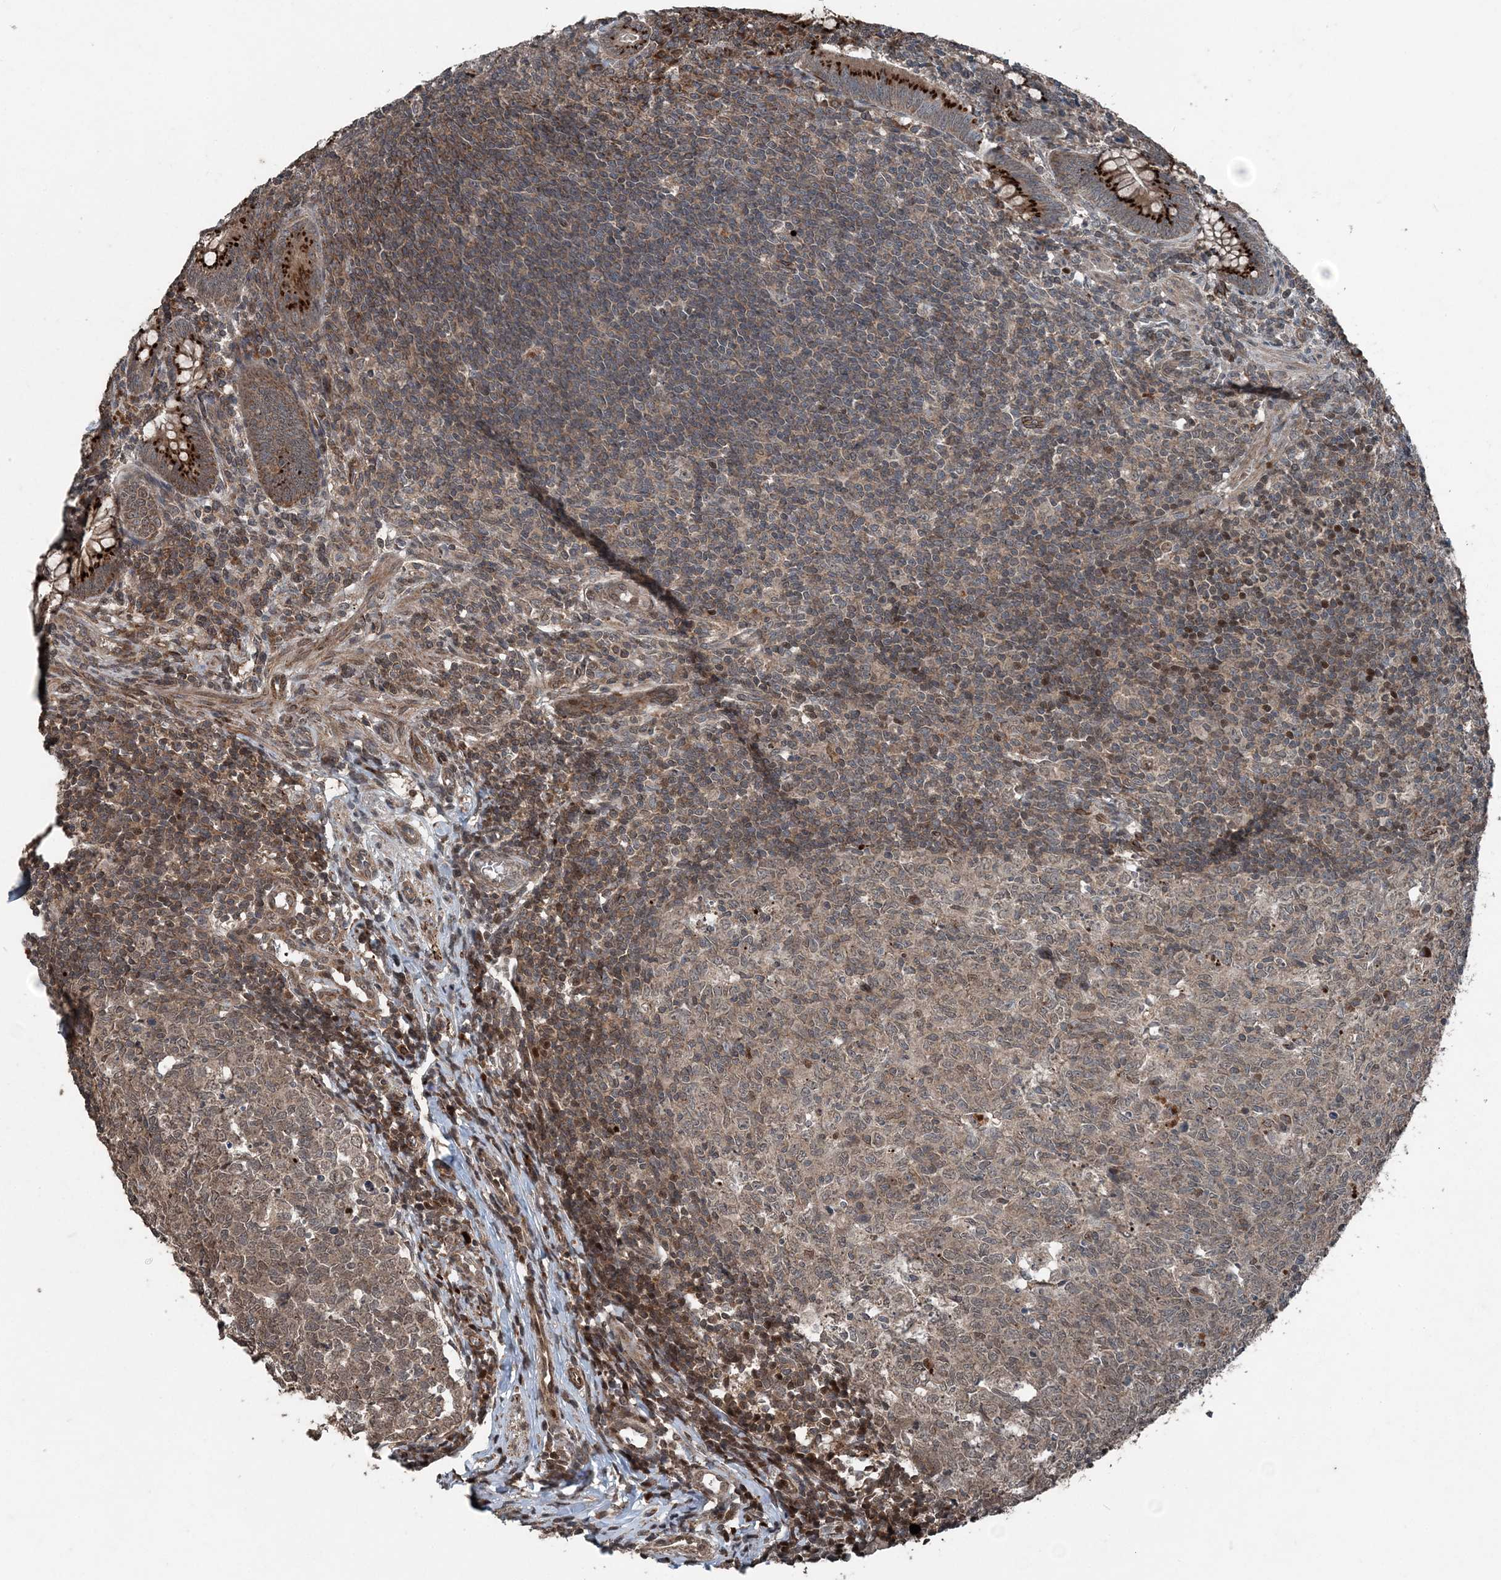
{"staining": {"intensity": "strong", "quantity": ">75%", "location": "cytoplasmic/membranous"}, "tissue": "appendix", "cell_type": "Glandular cells", "image_type": "normal", "snomed": [{"axis": "morphology", "description": "Normal tissue, NOS"}, {"axis": "topography", "description": "Appendix"}], "caption": "A brown stain highlights strong cytoplasmic/membranous expression of a protein in glandular cells of normal human appendix. The protein is shown in brown color, while the nuclei are stained blue.", "gene": "CFL1", "patient": {"sex": "male", "age": 14}}